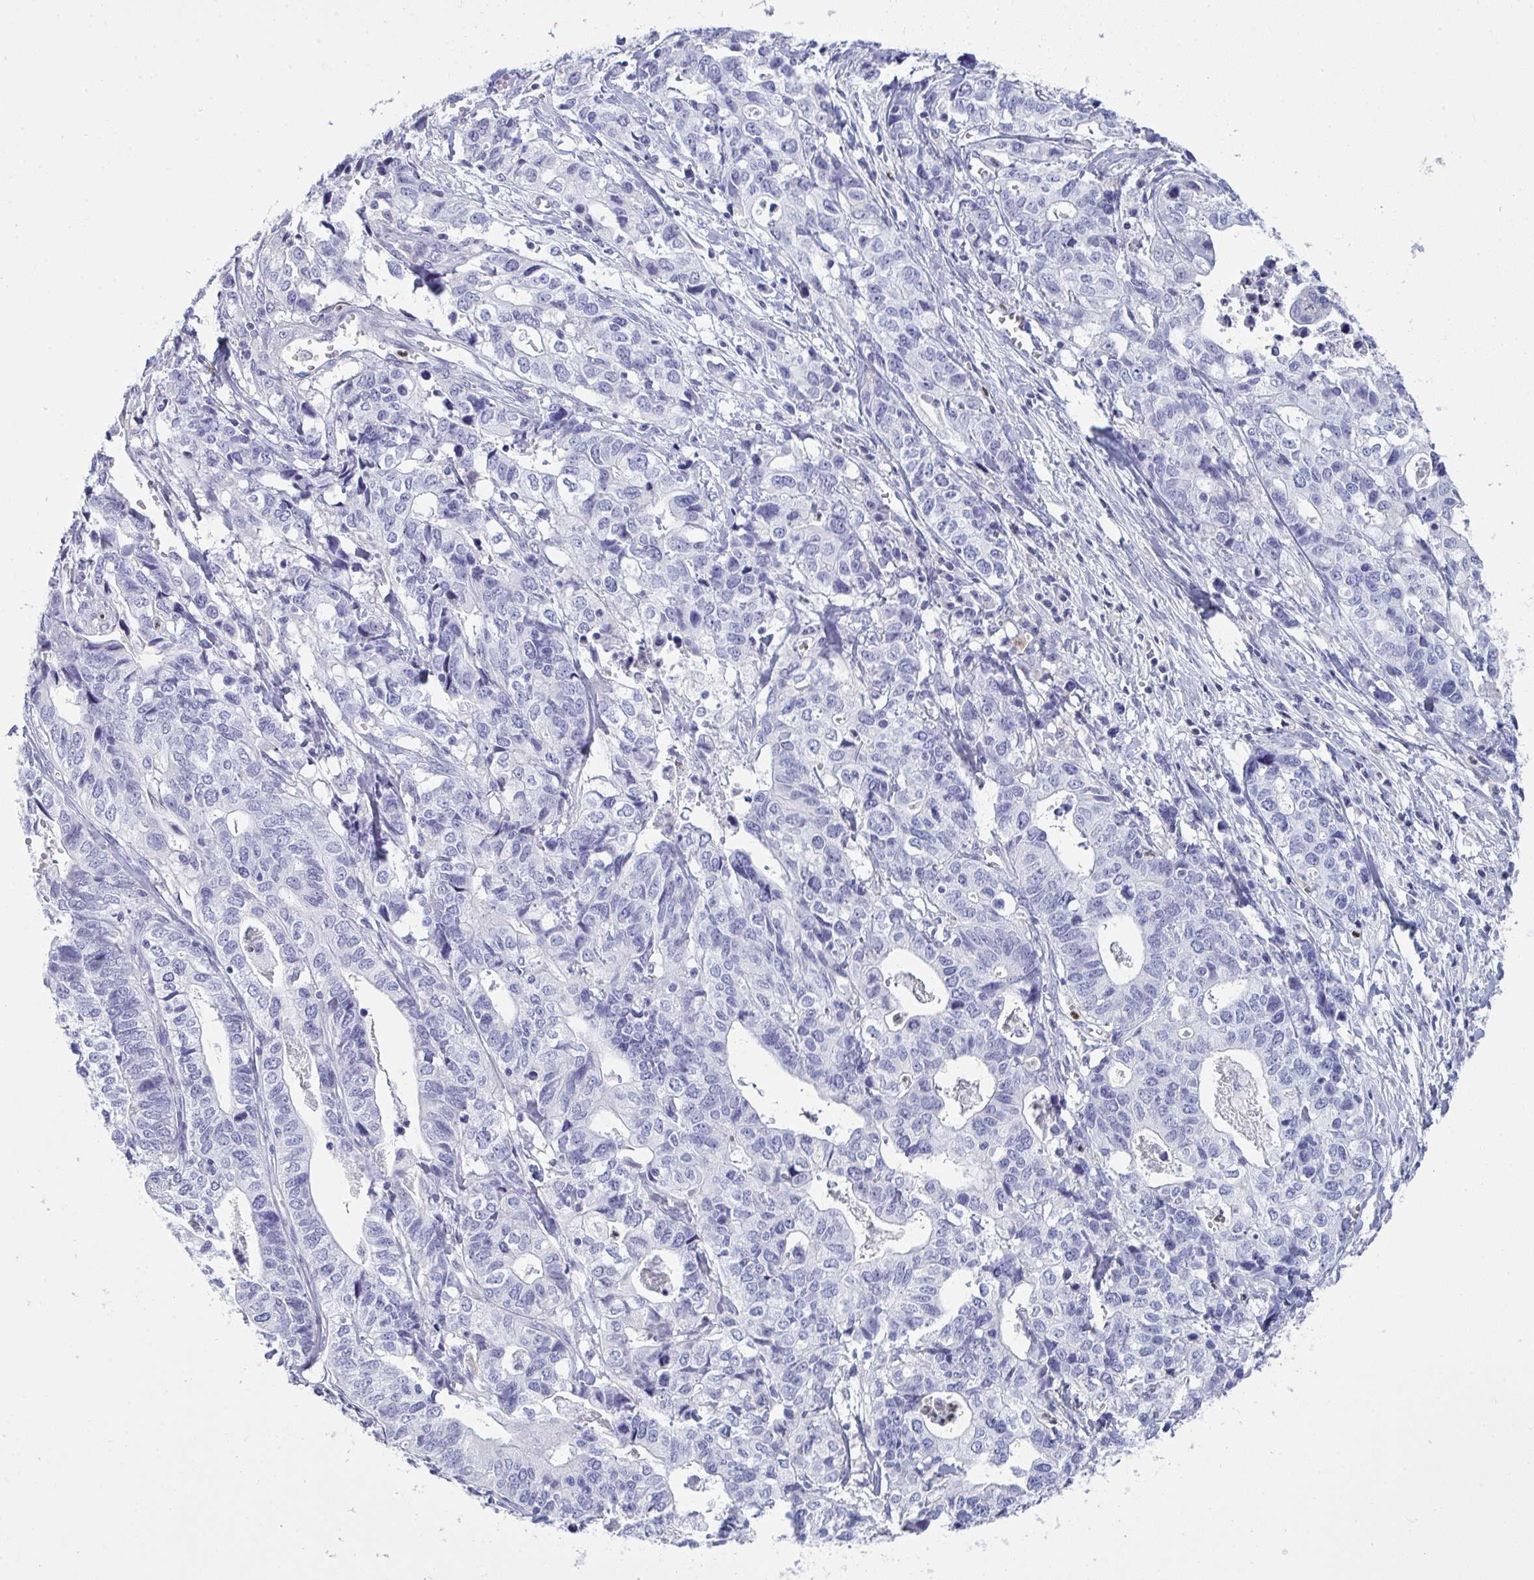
{"staining": {"intensity": "negative", "quantity": "none", "location": "none"}, "tissue": "stomach cancer", "cell_type": "Tumor cells", "image_type": "cancer", "snomed": [{"axis": "morphology", "description": "Adenocarcinoma, NOS"}, {"axis": "topography", "description": "Stomach, upper"}], "caption": "An IHC micrograph of stomach cancer is shown. There is no staining in tumor cells of stomach cancer.", "gene": "SERPINB10", "patient": {"sex": "female", "age": 67}}